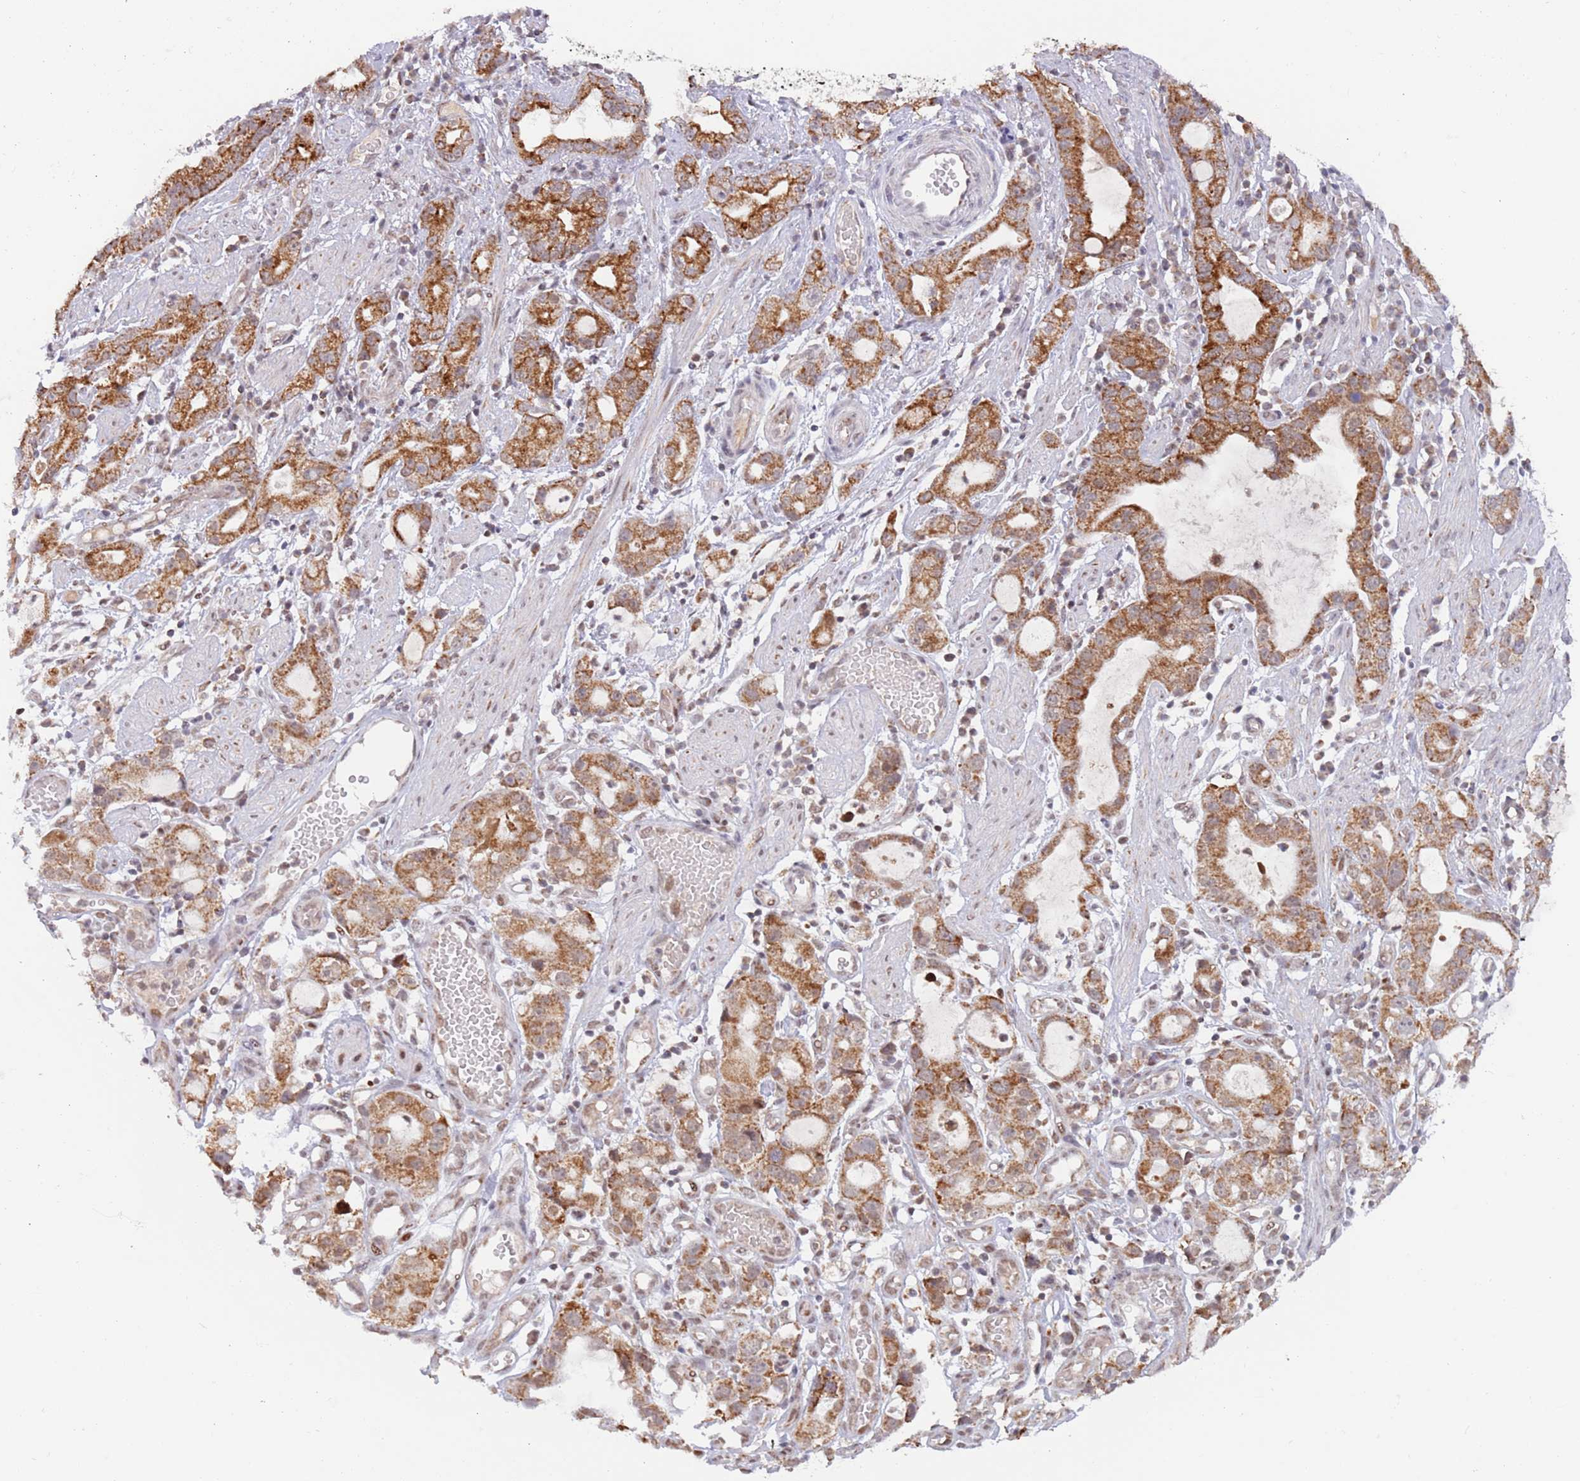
{"staining": {"intensity": "strong", "quantity": ">75%", "location": "cytoplasmic/membranous"}, "tissue": "stomach cancer", "cell_type": "Tumor cells", "image_type": "cancer", "snomed": [{"axis": "morphology", "description": "Adenocarcinoma, NOS"}, {"axis": "topography", "description": "Stomach"}], "caption": "Protein expression analysis of human stomach adenocarcinoma reveals strong cytoplasmic/membranous expression in approximately >75% of tumor cells.", "gene": "TIMM13", "patient": {"sex": "male", "age": 55}}